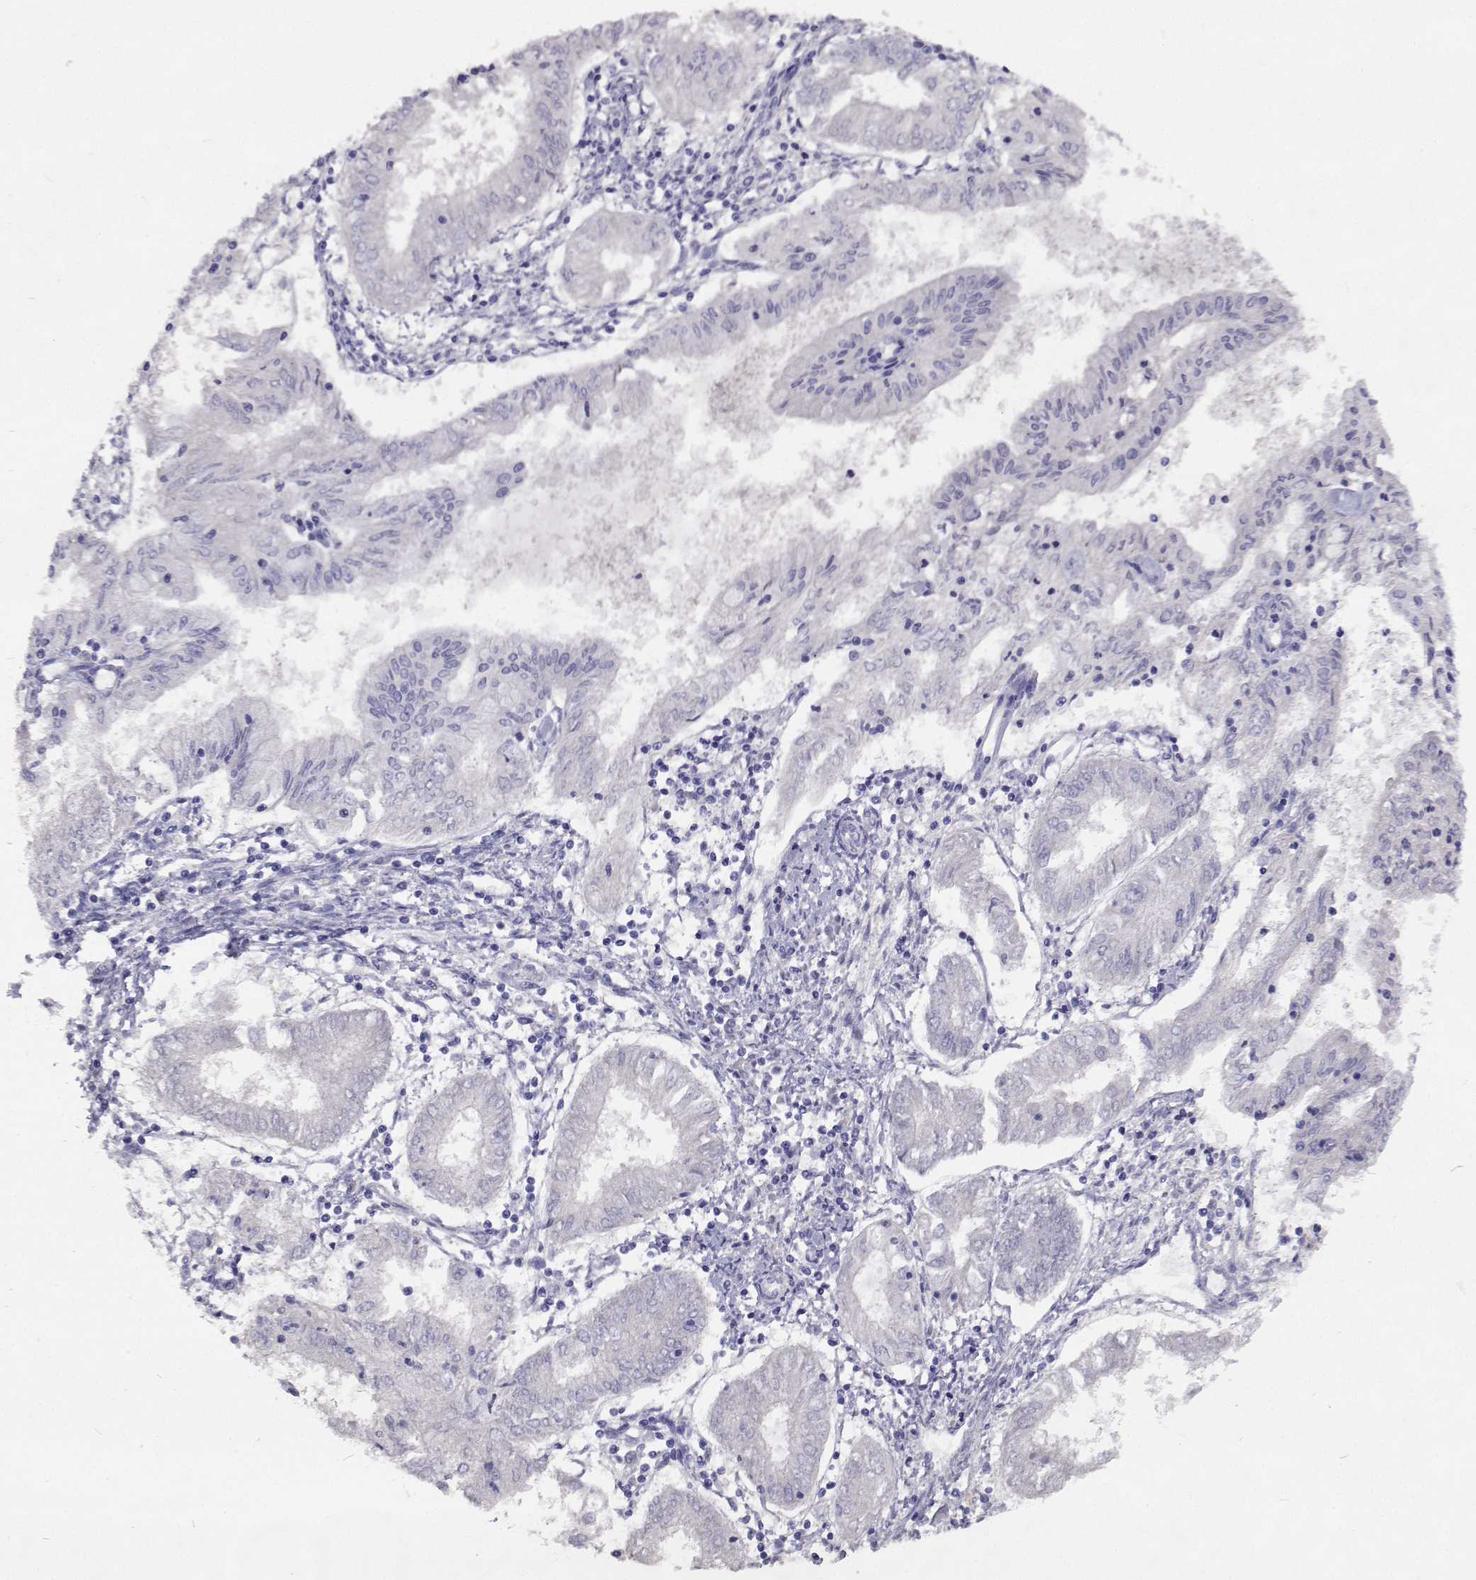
{"staining": {"intensity": "negative", "quantity": "none", "location": "none"}, "tissue": "endometrial cancer", "cell_type": "Tumor cells", "image_type": "cancer", "snomed": [{"axis": "morphology", "description": "Adenocarcinoma, NOS"}, {"axis": "topography", "description": "Endometrium"}], "caption": "The histopathology image exhibits no significant positivity in tumor cells of adenocarcinoma (endometrial). (Stains: DAB (3,3'-diaminobenzidine) immunohistochemistry (IHC) with hematoxylin counter stain, Microscopy: brightfield microscopy at high magnification).", "gene": "CFAP44", "patient": {"sex": "female", "age": 68}}